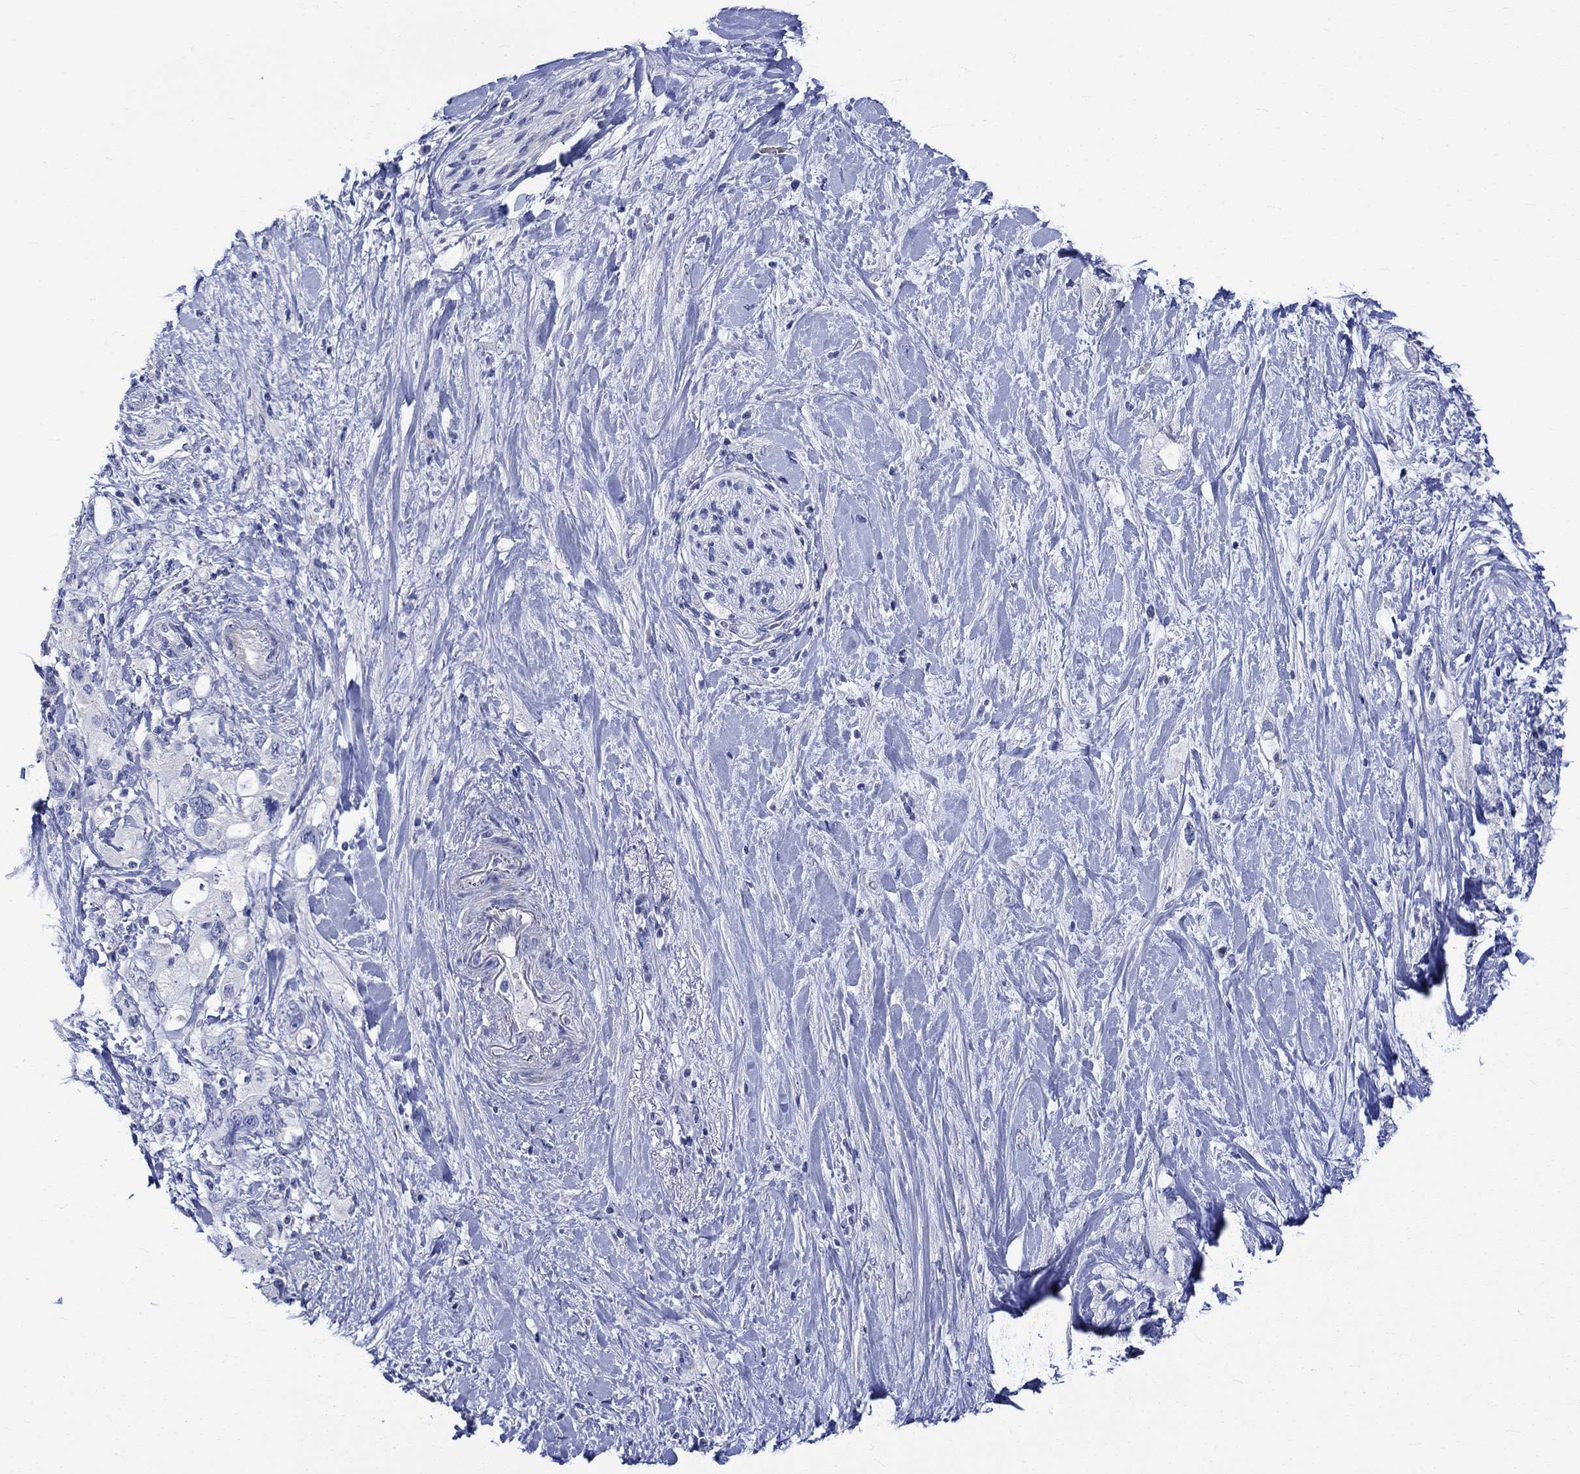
{"staining": {"intensity": "negative", "quantity": "none", "location": "none"}, "tissue": "pancreatic cancer", "cell_type": "Tumor cells", "image_type": "cancer", "snomed": [{"axis": "morphology", "description": "Adenocarcinoma, NOS"}, {"axis": "topography", "description": "Pancreas"}], "caption": "Tumor cells show no significant staining in pancreatic cancer. (DAB immunohistochemistry (IHC), high magnification).", "gene": "NRIP3", "patient": {"sex": "female", "age": 56}}